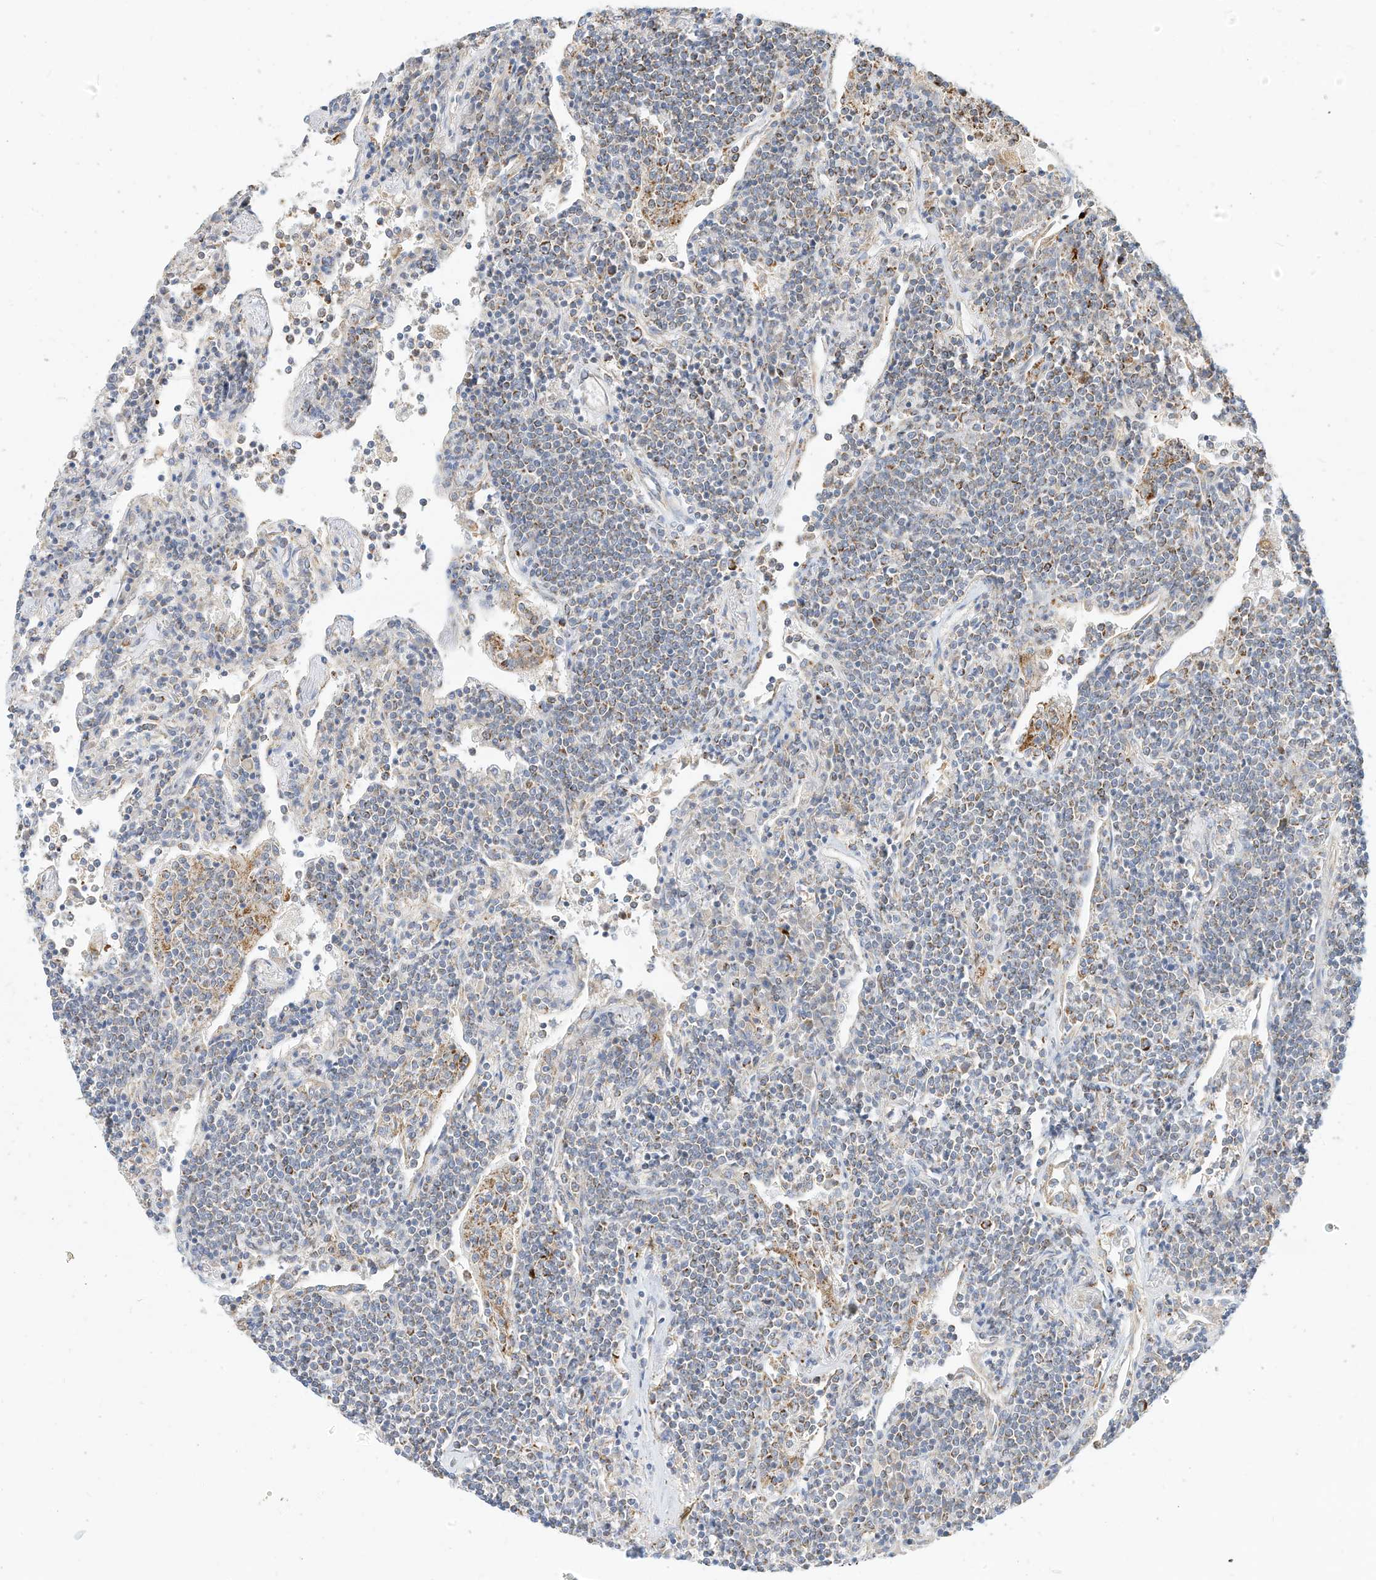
{"staining": {"intensity": "weak", "quantity": ">75%", "location": "cytoplasmic/membranous"}, "tissue": "lymphoma", "cell_type": "Tumor cells", "image_type": "cancer", "snomed": [{"axis": "morphology", "description": "Malignant lymphoma, non-Hodgkin's type, Low grade"}, {"axis": "topography", "description": "Lung"}], "caption": "Lymphoma was stained to show a protein in brown. There is low levels of weak cytoplasmic/membranous staining in about >75% of tumor cells.", "gene": "RHOH", "patient": {"sex": "female", "age": 71}}